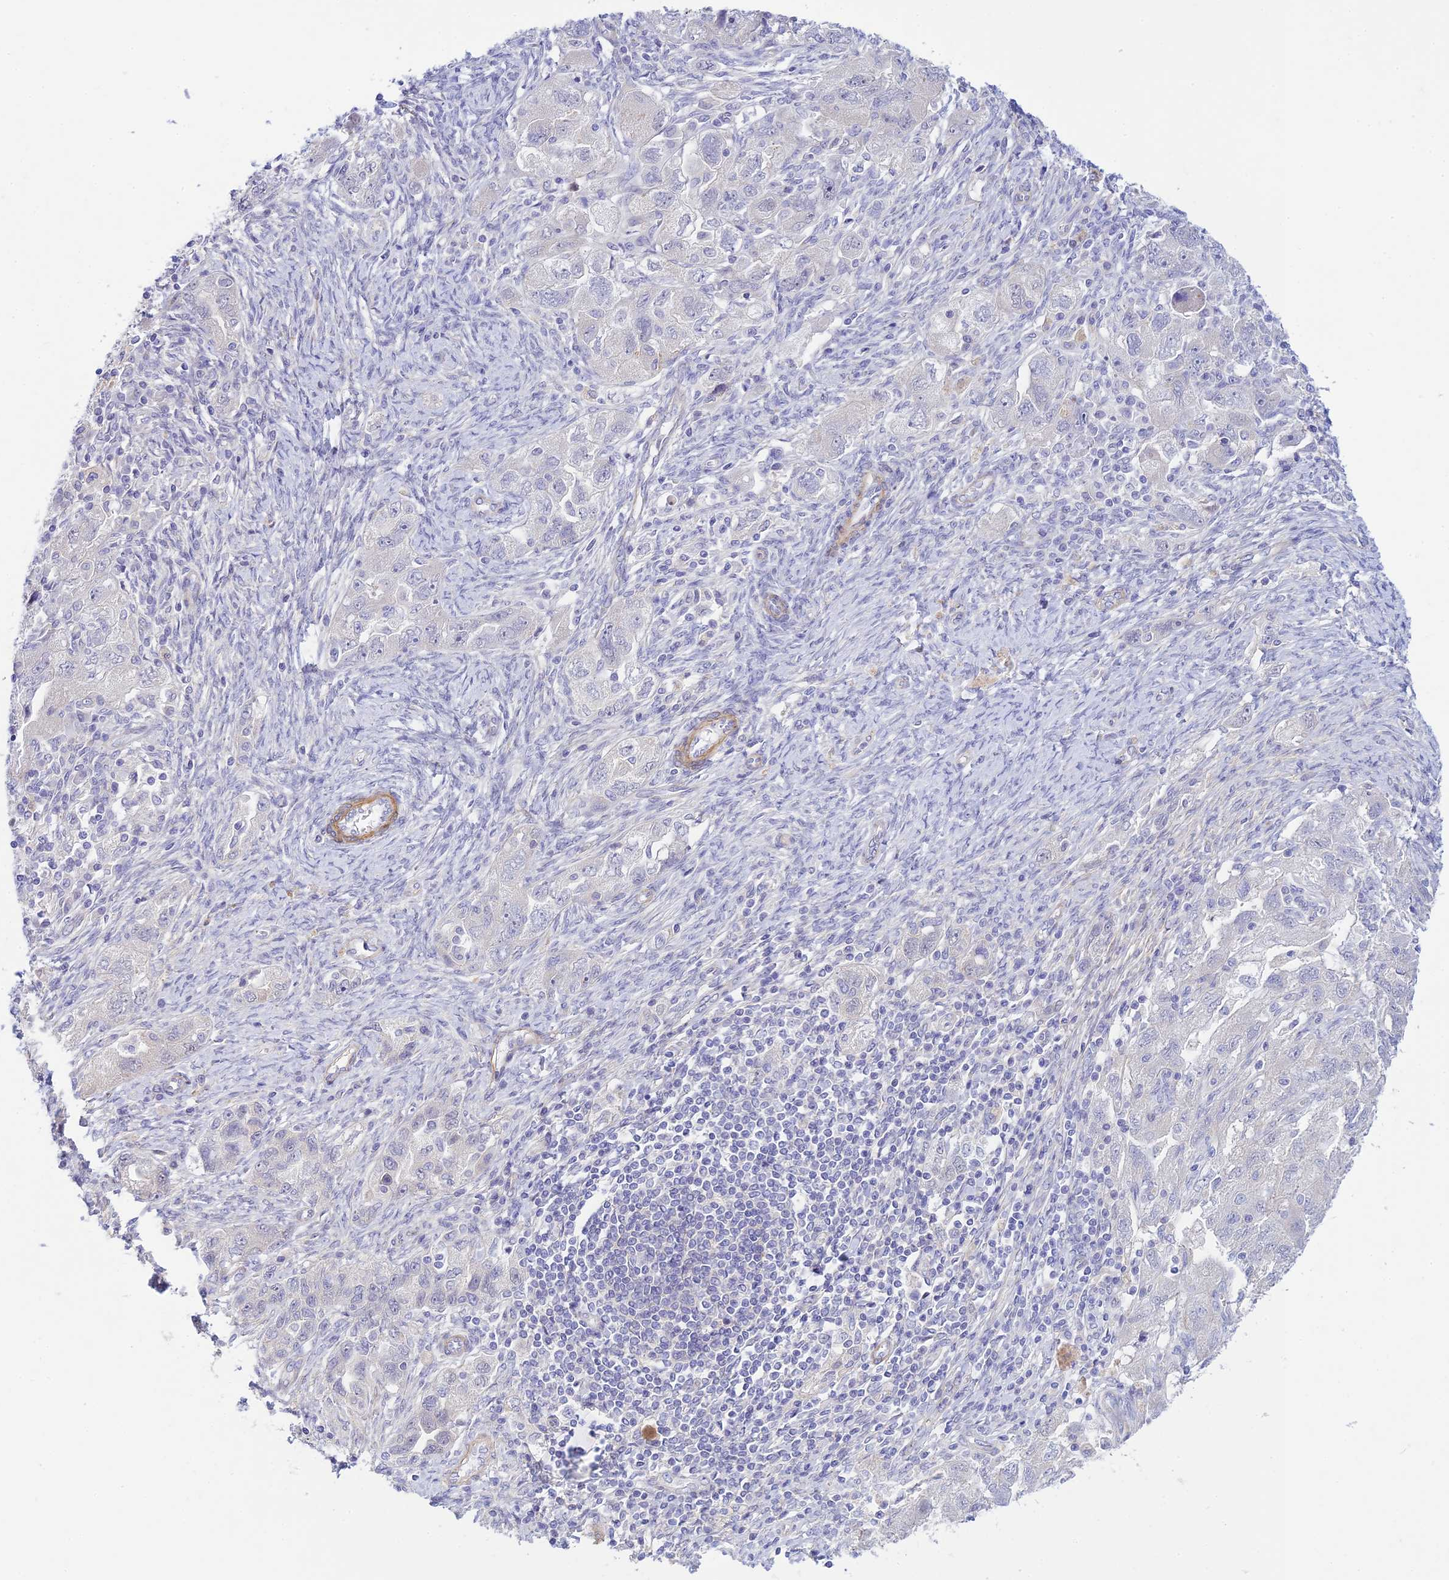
{"staining": {"intensity": "negative", "quantity": "none", "location": "none"}, "tissue": "ovarian cancer", "cell_type": "Tumor cells", "image_type": "cancer", "snomed": [{"axis": "morphology", "description": "Carcinoma, NOS"}, {"axis": "morphology", "description": "Cystadenocarcinoma, serous, NOS"}, {"axis": "topography", "description": "Ovary"}], "caption": "This is an IHC micrograph of serous cystadenocarcinoma (ovarian). There is no staining in tumor cells.", "gene": "FBXW4", "patient": {"sex": "female", "age": 69}}